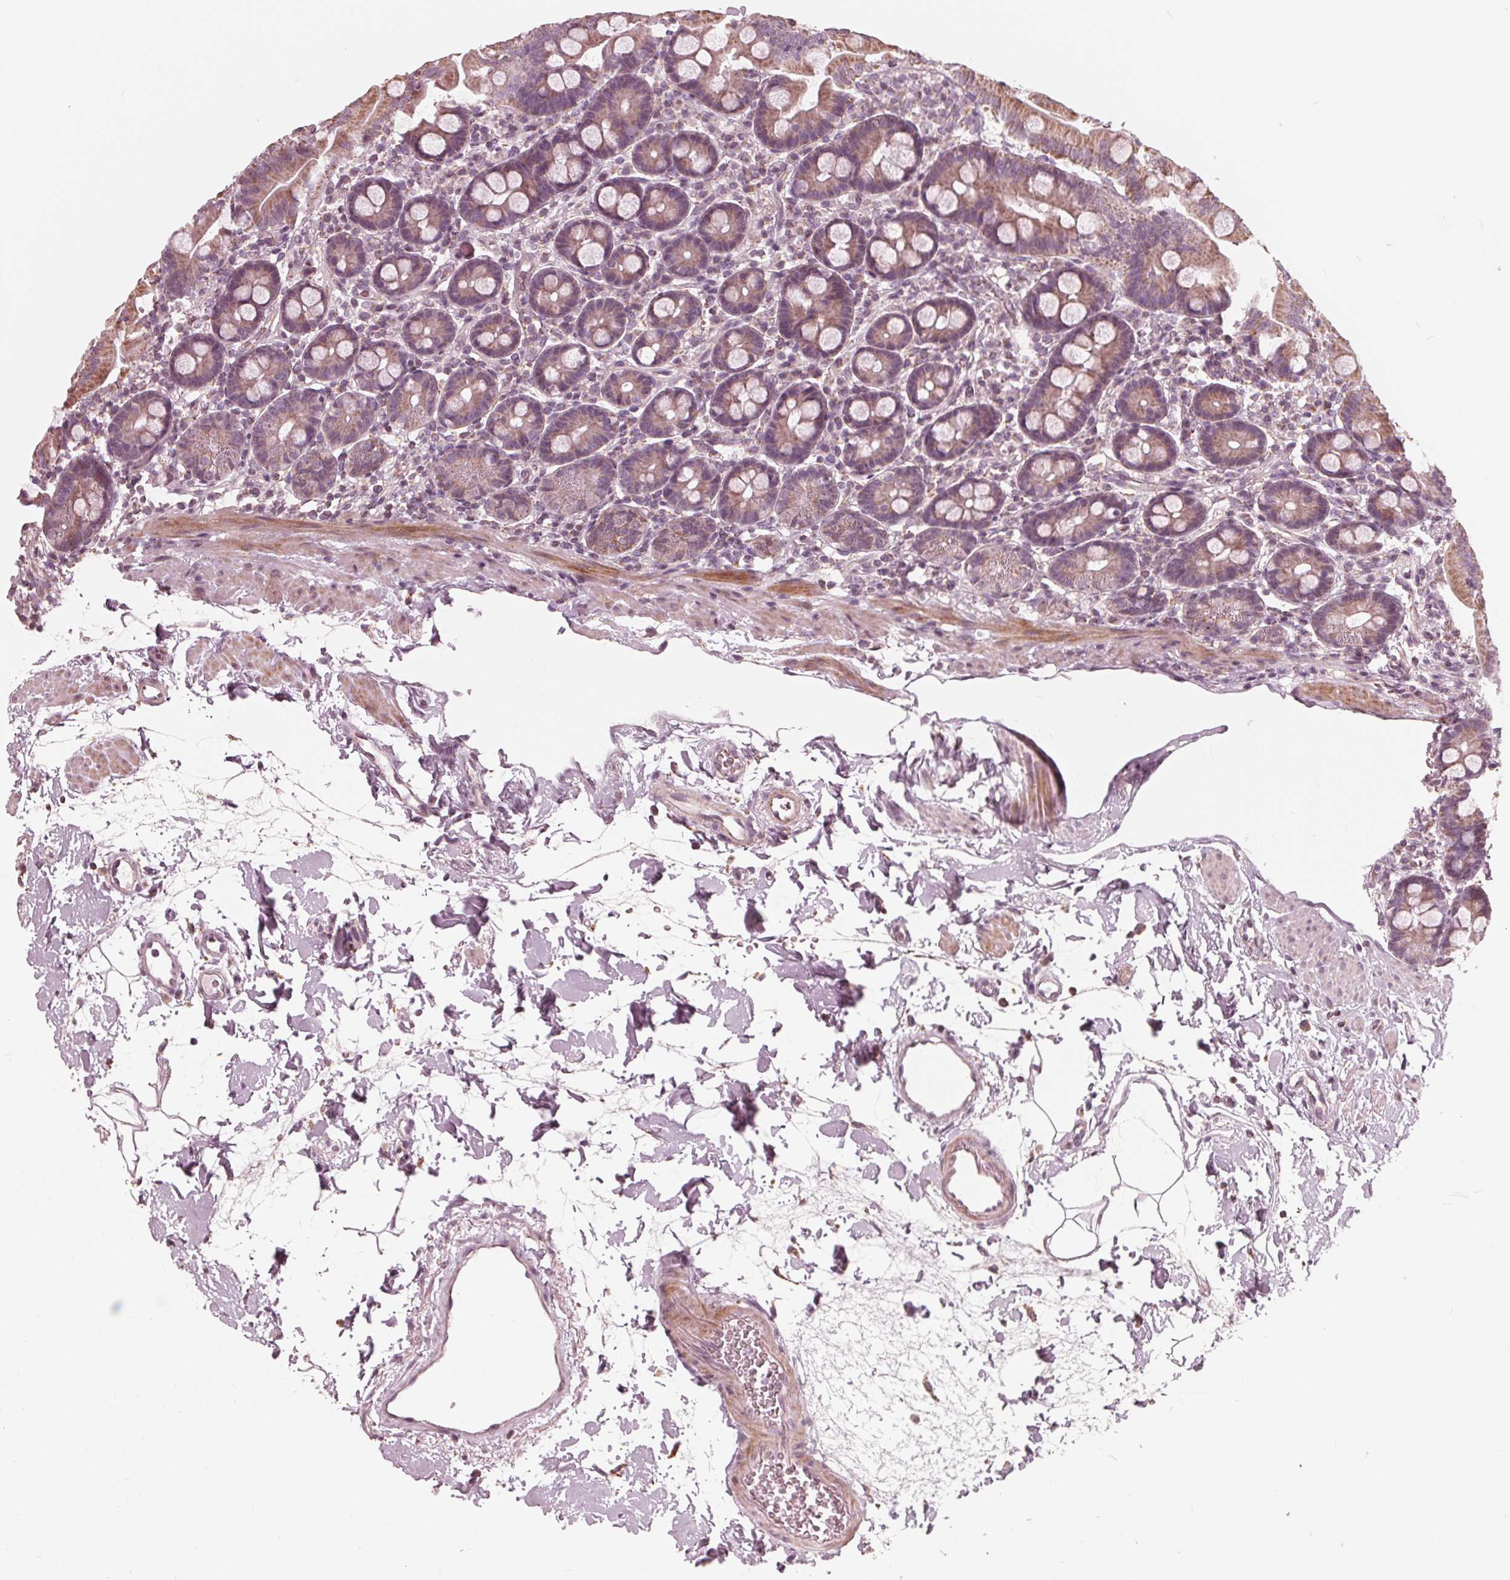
{"staining": {"intensity": "moderate", "quantity": "25%-75%", "location": "cytoplasmic/membranous"}, "tissue": "duodenum", "cell_type": "Glandular cells", "image_type": "normal", "snomed": [{"axis": "morphology", "description": "Normal tissue, NOS"}, {"axis": "topography", "description": "Duodenum"}], "caption": "Protein analysis of normal duodenum reveals moderate cytoplasmic/membranous staining in about 25%-75% of glandular cells.", "gene": "DCAF4L2", "patient": {"sex": "male", "age": 59}}